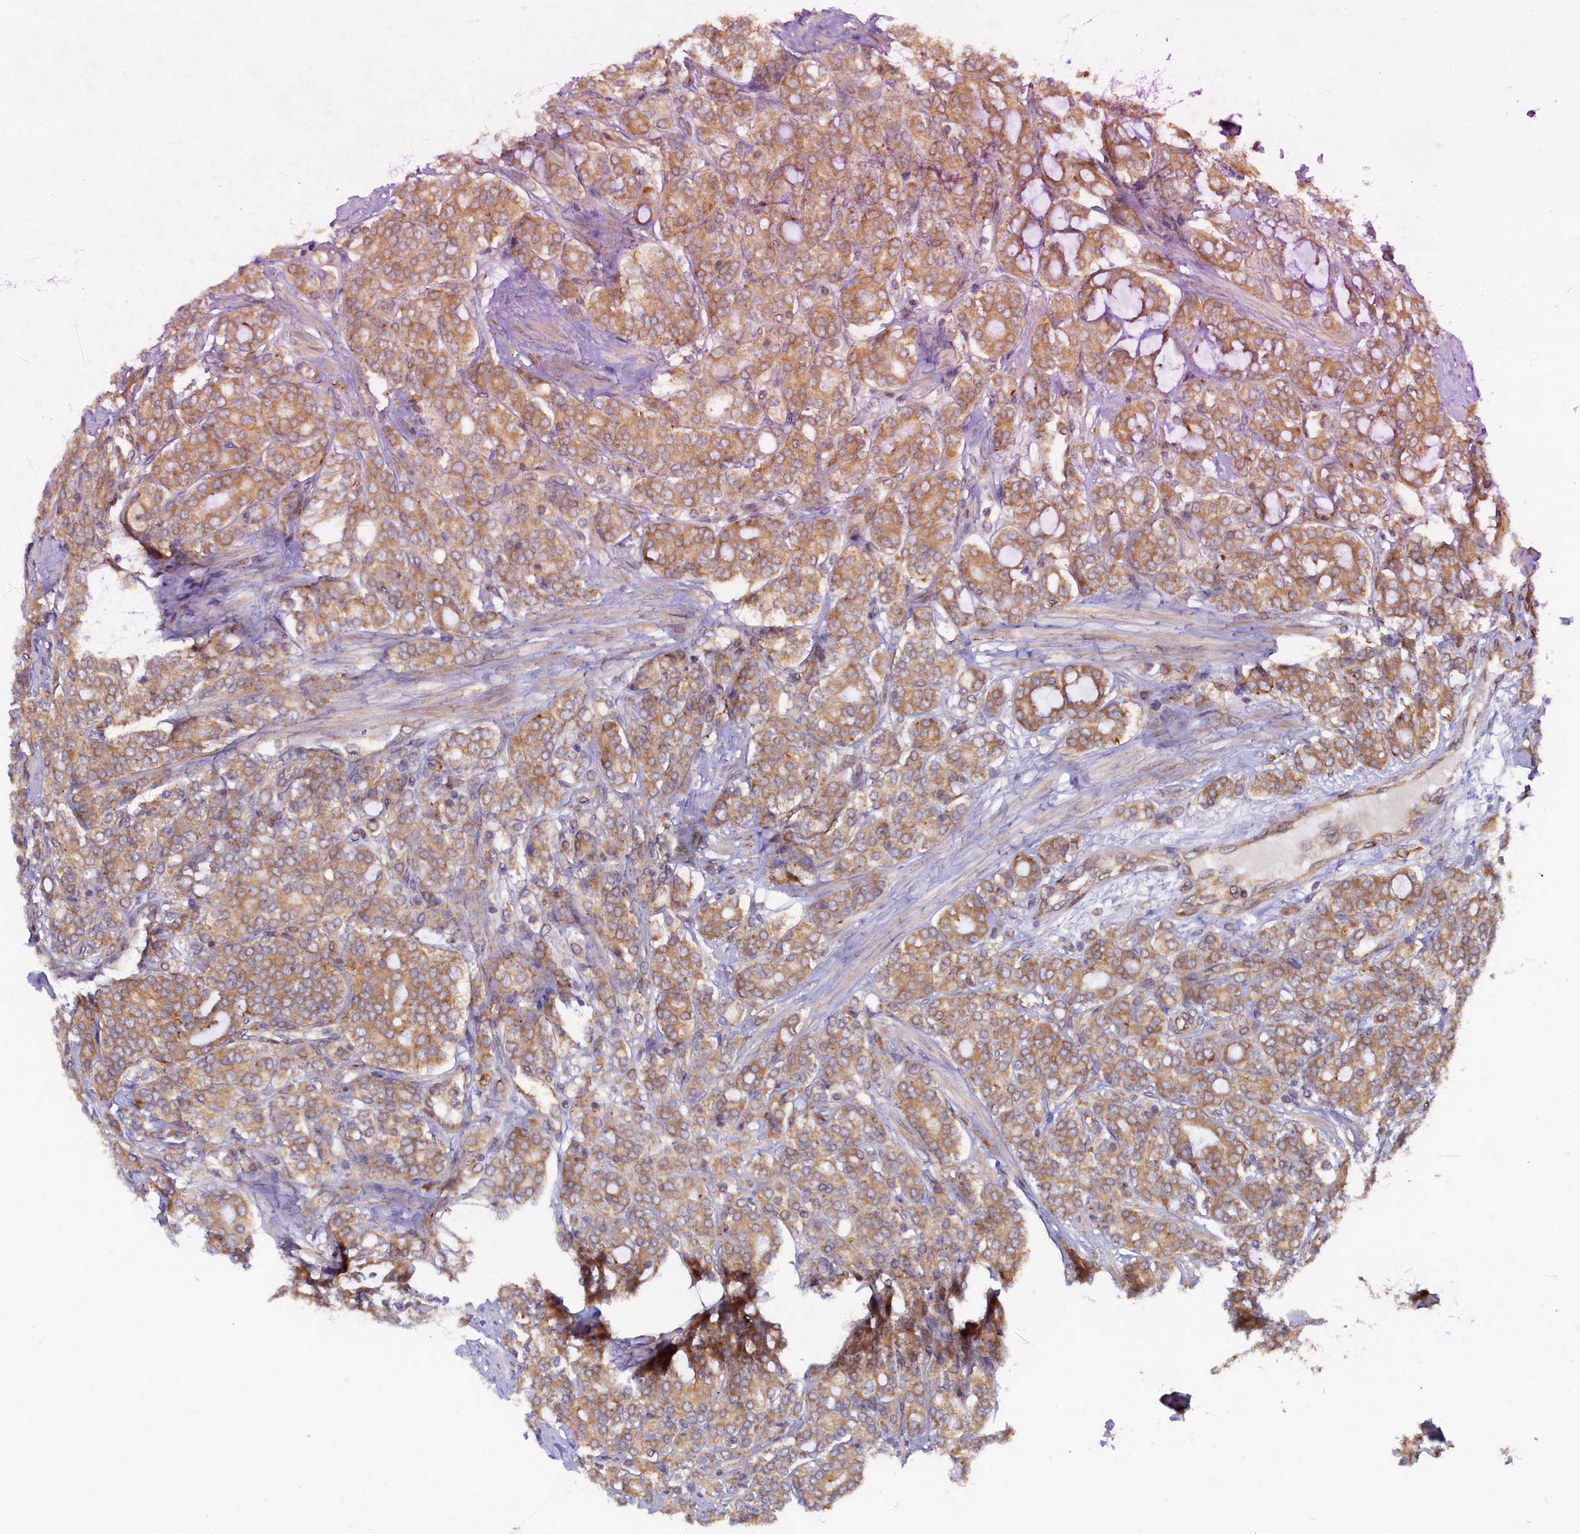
{"staining": {"intensity": "moderate", "quantity": ">75%", "location": "cytoplasmic/membranous"}, "tissue": "prostate cancer", "cell_type": "Tumor cells", "image_type": "cancer", "snomed": [{"axis": "morphology", "description": "Adenocarcinoma, High grade"}, {"axis": "topography", "description": "Prostate"}], "caption": "Immunohistochemical staining of human adenocarcinoma (high-grade) (prostate) demonstrates moderate cytoplasmic/membranous protein expression in approximately >75% of tumor cells.", "gene": "STX12", "patient": {"sex": "male", "age": 62}}